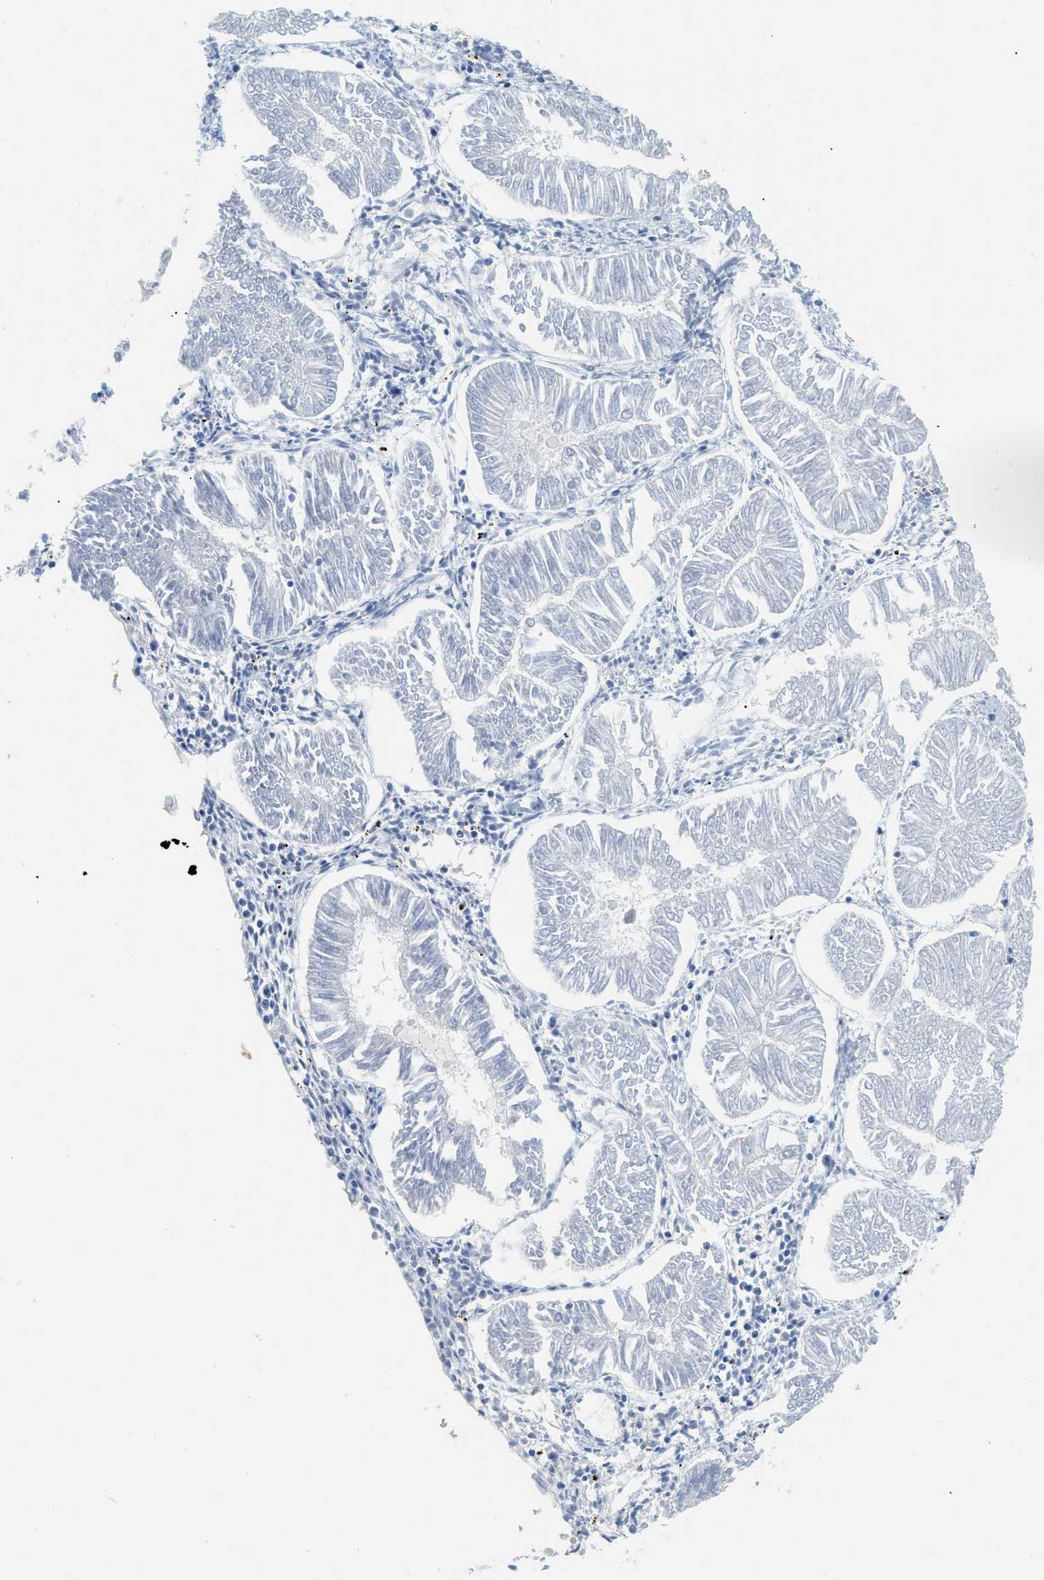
{"staining": {"intensity": "negative", "quantity": "none", "location": "none"}, "tissue": "endometrial cancer", "cell_type": "Tumor cells", "image_type": "cancer", "snomed": [{"axis": "morphology", "description": "Adenocarcinoma, NOS"}, {"axis": "topography", "description": "Endometrium"}], "caption": "Immunohistochemistry photomicrograph of human endometrial adenocarcinoma stained for a protein (brown), which demonstrates no expression in tumor cells. (DAB (3,3'-diaminobenzidine) IHC with hematoxylin counter stain).", "gene": "PAPPA", "patient": {"sex": "female", "age": 53}}